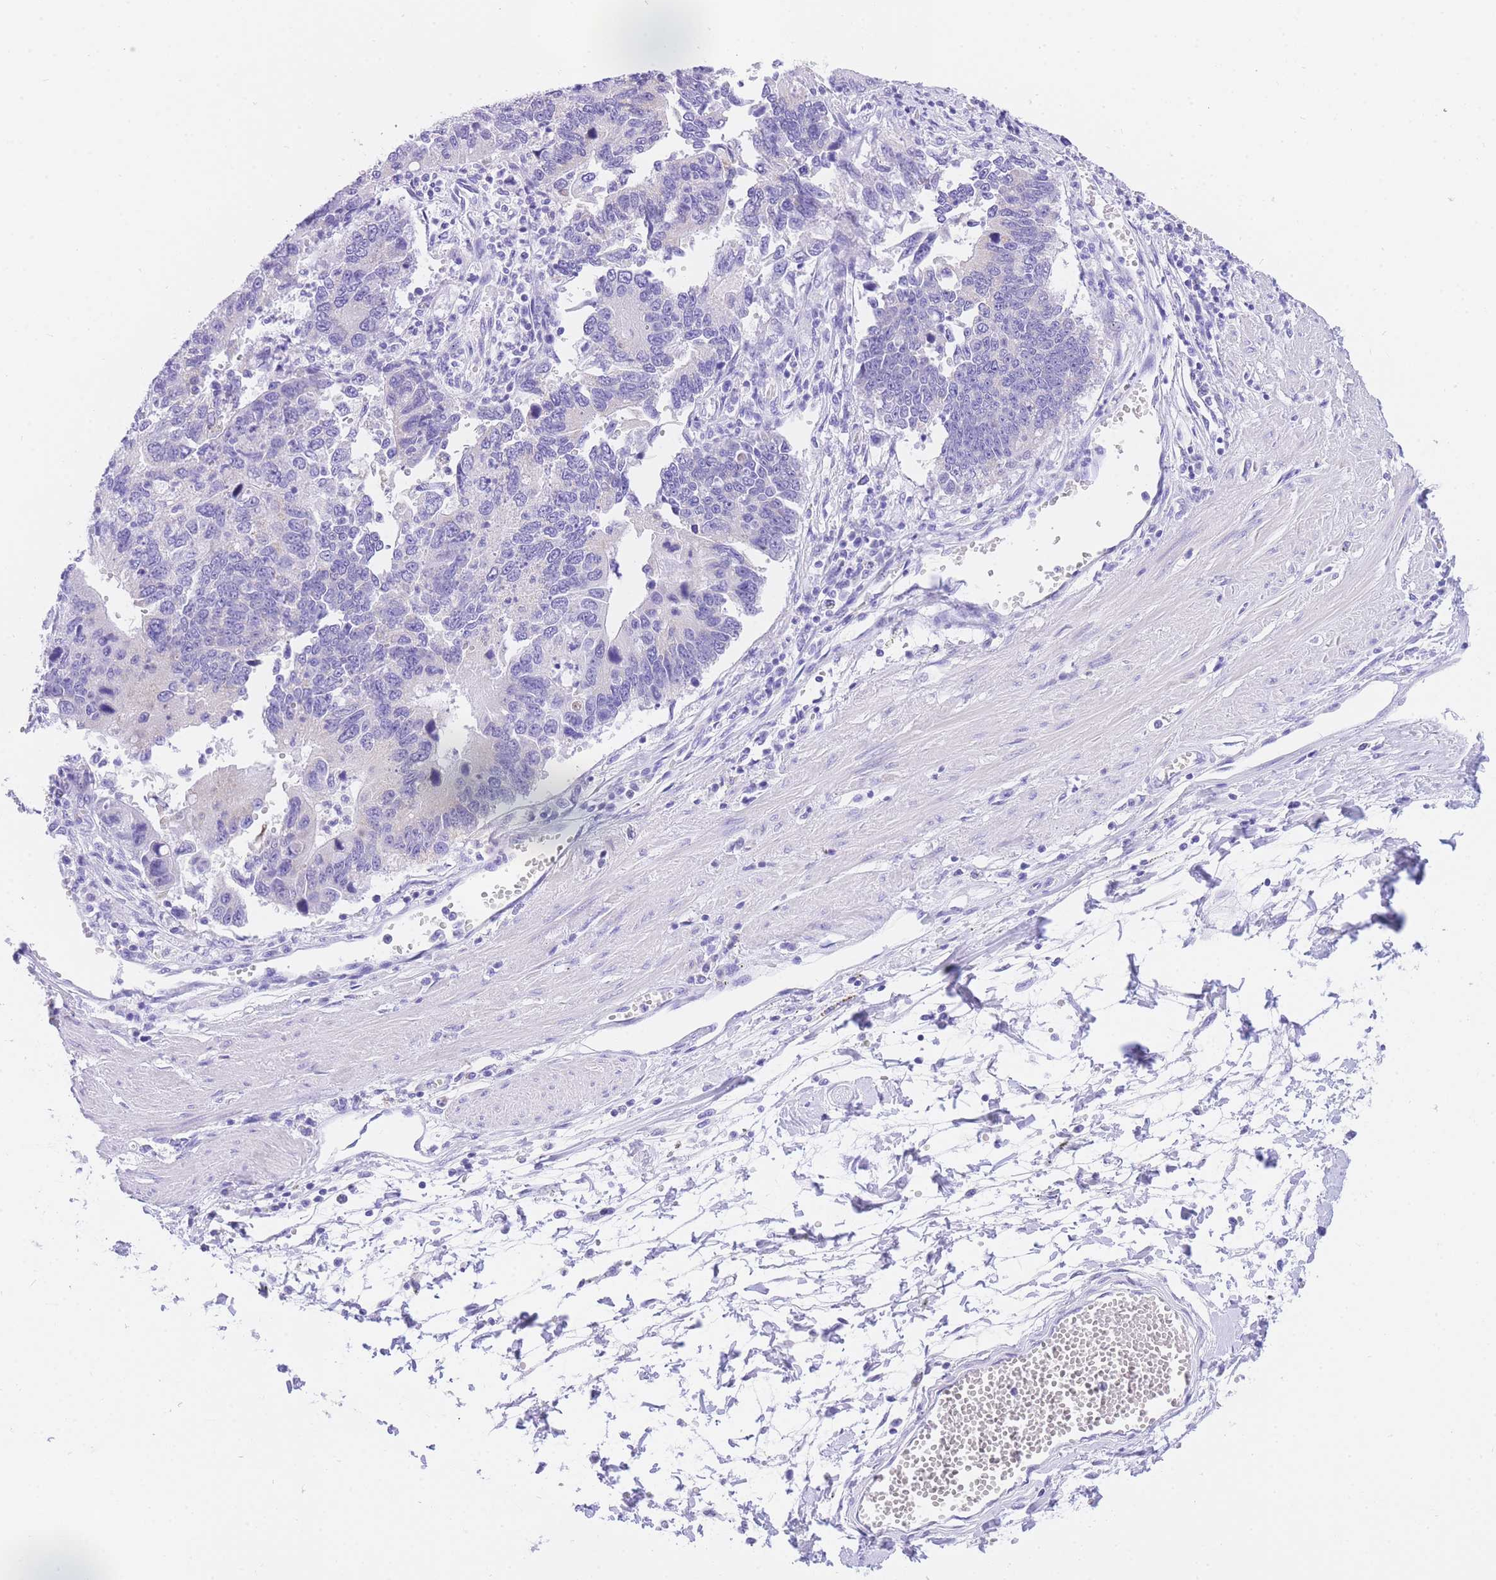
{"staining": {"intensity": "negative", "quantity": "none", "location": "none"}, "tissue": "stomach cancer", "cell_type": "Tumor cells", "image_type": "cancer", "snomed": [{"axis": "morphology", "description": "Adenocarcinoma, NOS"}, {"axis": "topography", "description": "Stomach"}], "caption": "The micrograph demonstrates no staining of tumor cells in stomach cancer (adenocarcinoma).", "gene": "NKD2", "patient": {"sex": "male", "age": 59}}